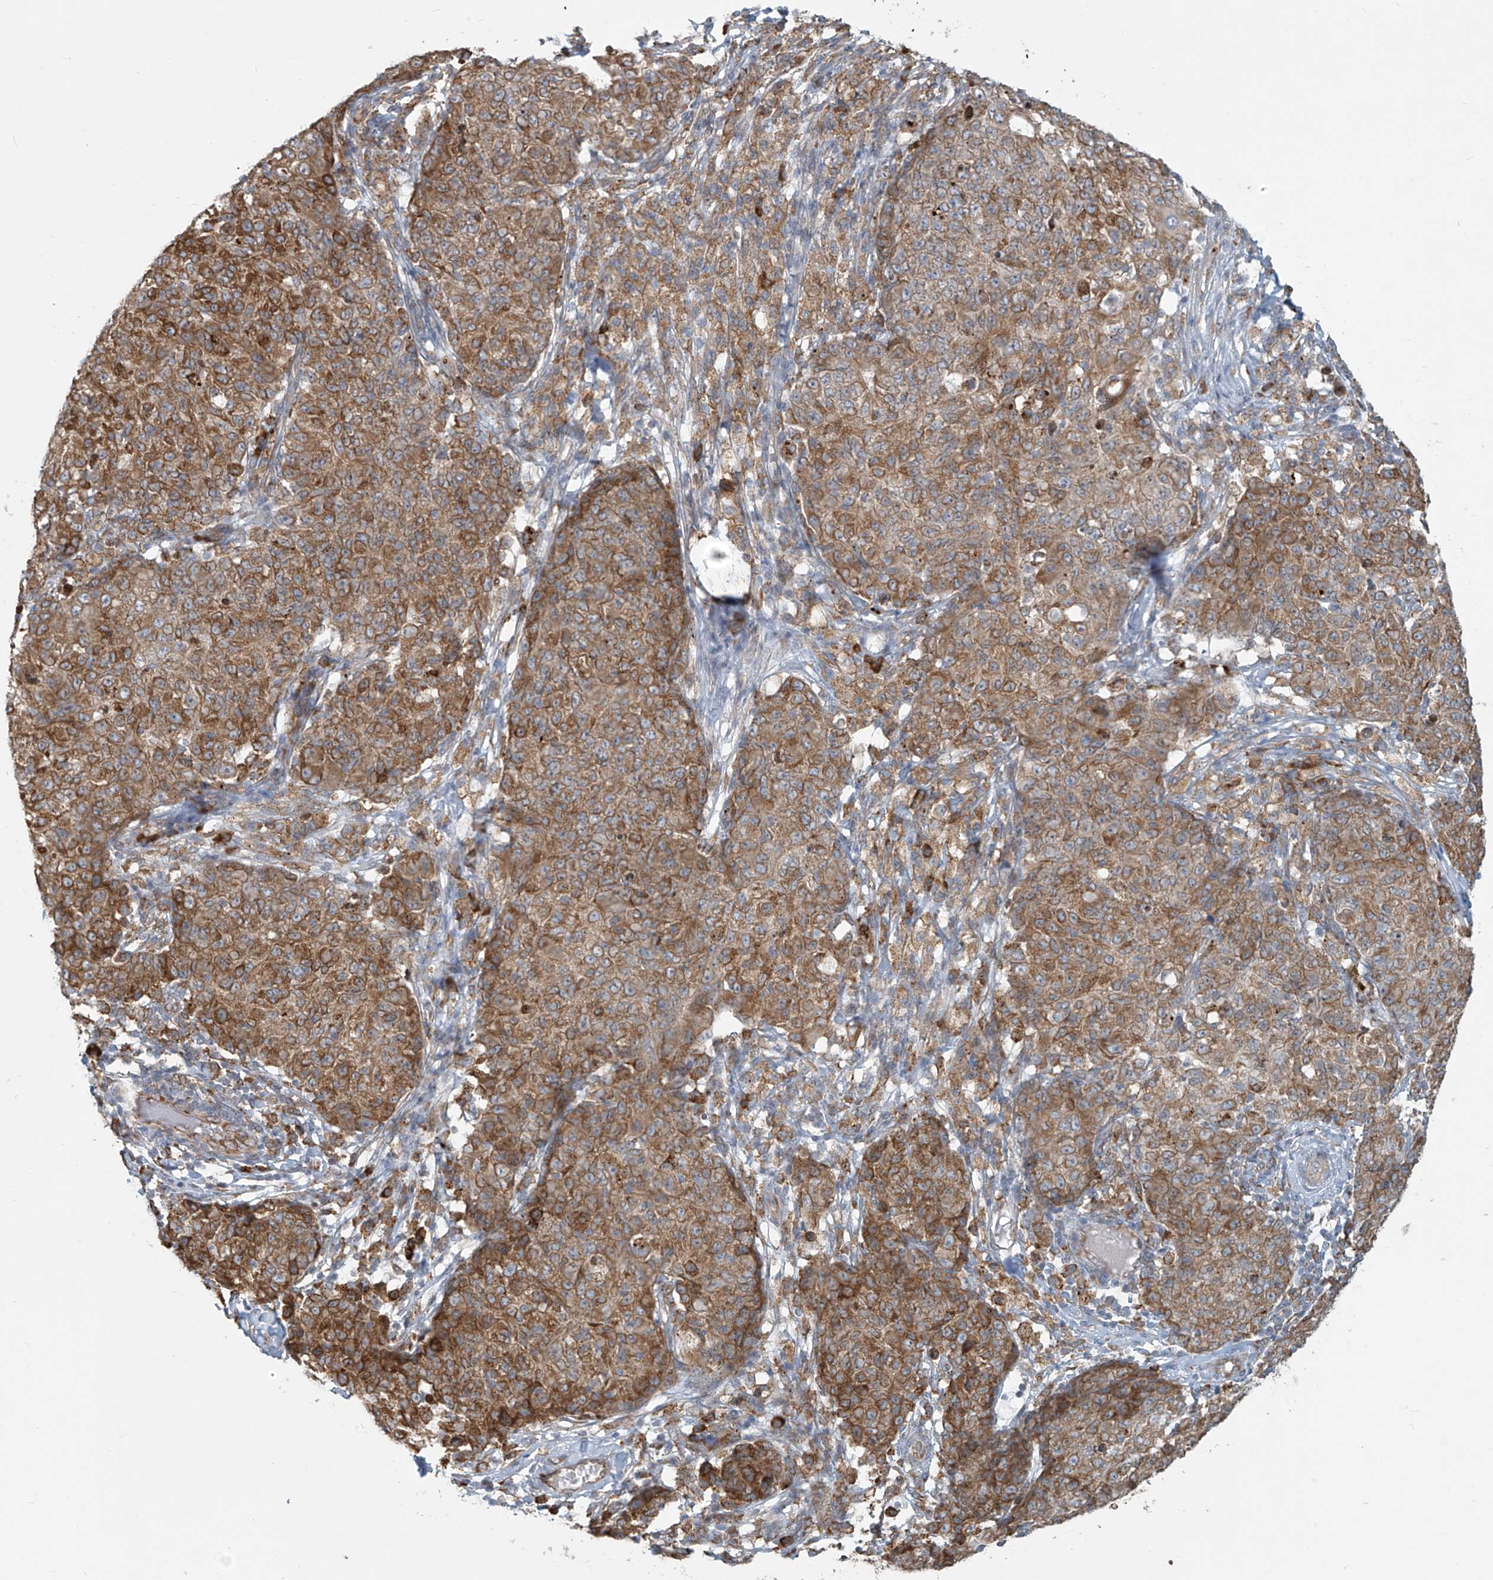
{"staining": {"intensity": "moderate", "quantity": ">75%", "location": "cytoplasmic/membranous"}, "tissue": "ovarian cancer", "cell_type": "Tumor cells", "image_type": "cancer", "snomed": [{"axis": "morphology", "description": "Carcinoma, endometroid"}, {"axis": "topography", "description": "Ovary"}], "caption": "IHC photomicrograph of ovarian cancer stained for a protein (brown), which shows medium levels of moderate cytoplasmic/membranous positivity in approximately >75% of tumor cells.", "gene": "KATNIP", "patient": {"sex": "female", "age": 42}}